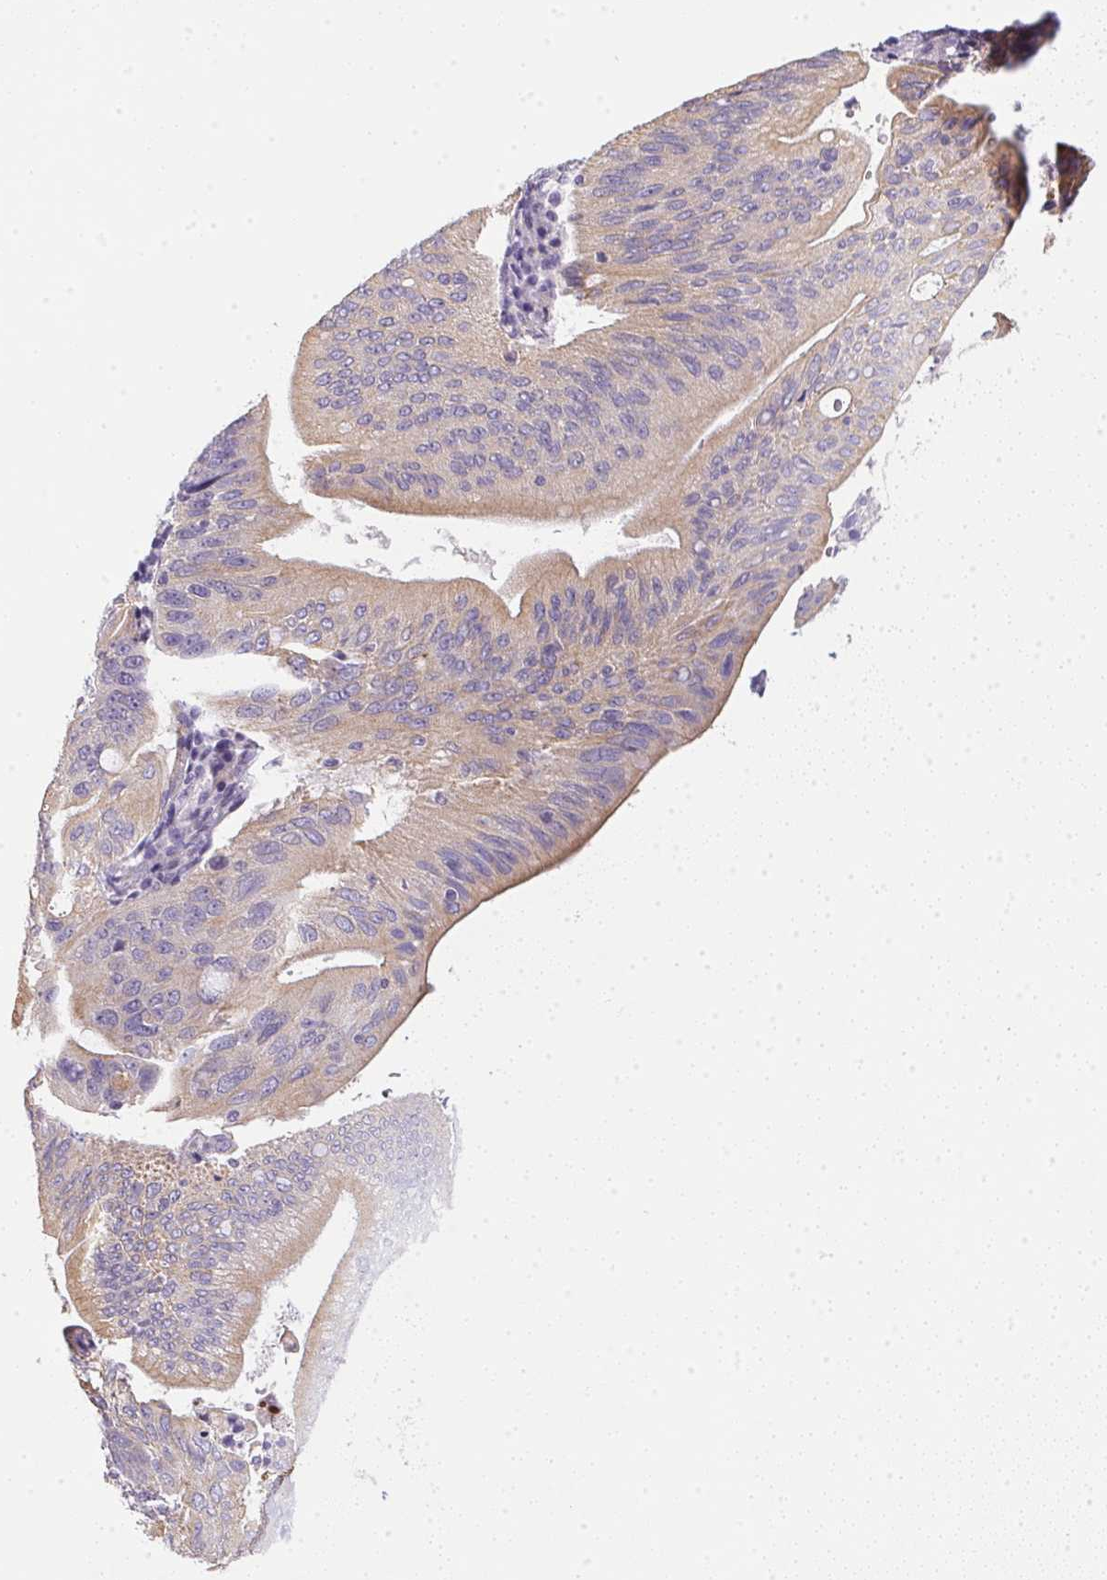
{"staining": {"intensity": "weak", "quantity": "25%-75%", "location": "cytoplasmic/membranous"}, "tissue": "pancreatic cancer", "cell_type": "Tumor cells", "image_type": "cancer", "snomed": [{"axis": "morphology", "description": "Adenocarcinoma, NOS"}, {"axis": "topography", "description": "Pancreas"}], "caption": "Pancreatic cancer (adenocarcinoma) tissue exhibits weak cytoplasmic/membranous staining in approximately 25%-75% of tumor cells", "gene": "SLC17A7", "patient": {"sex": "female", "age": 72}}